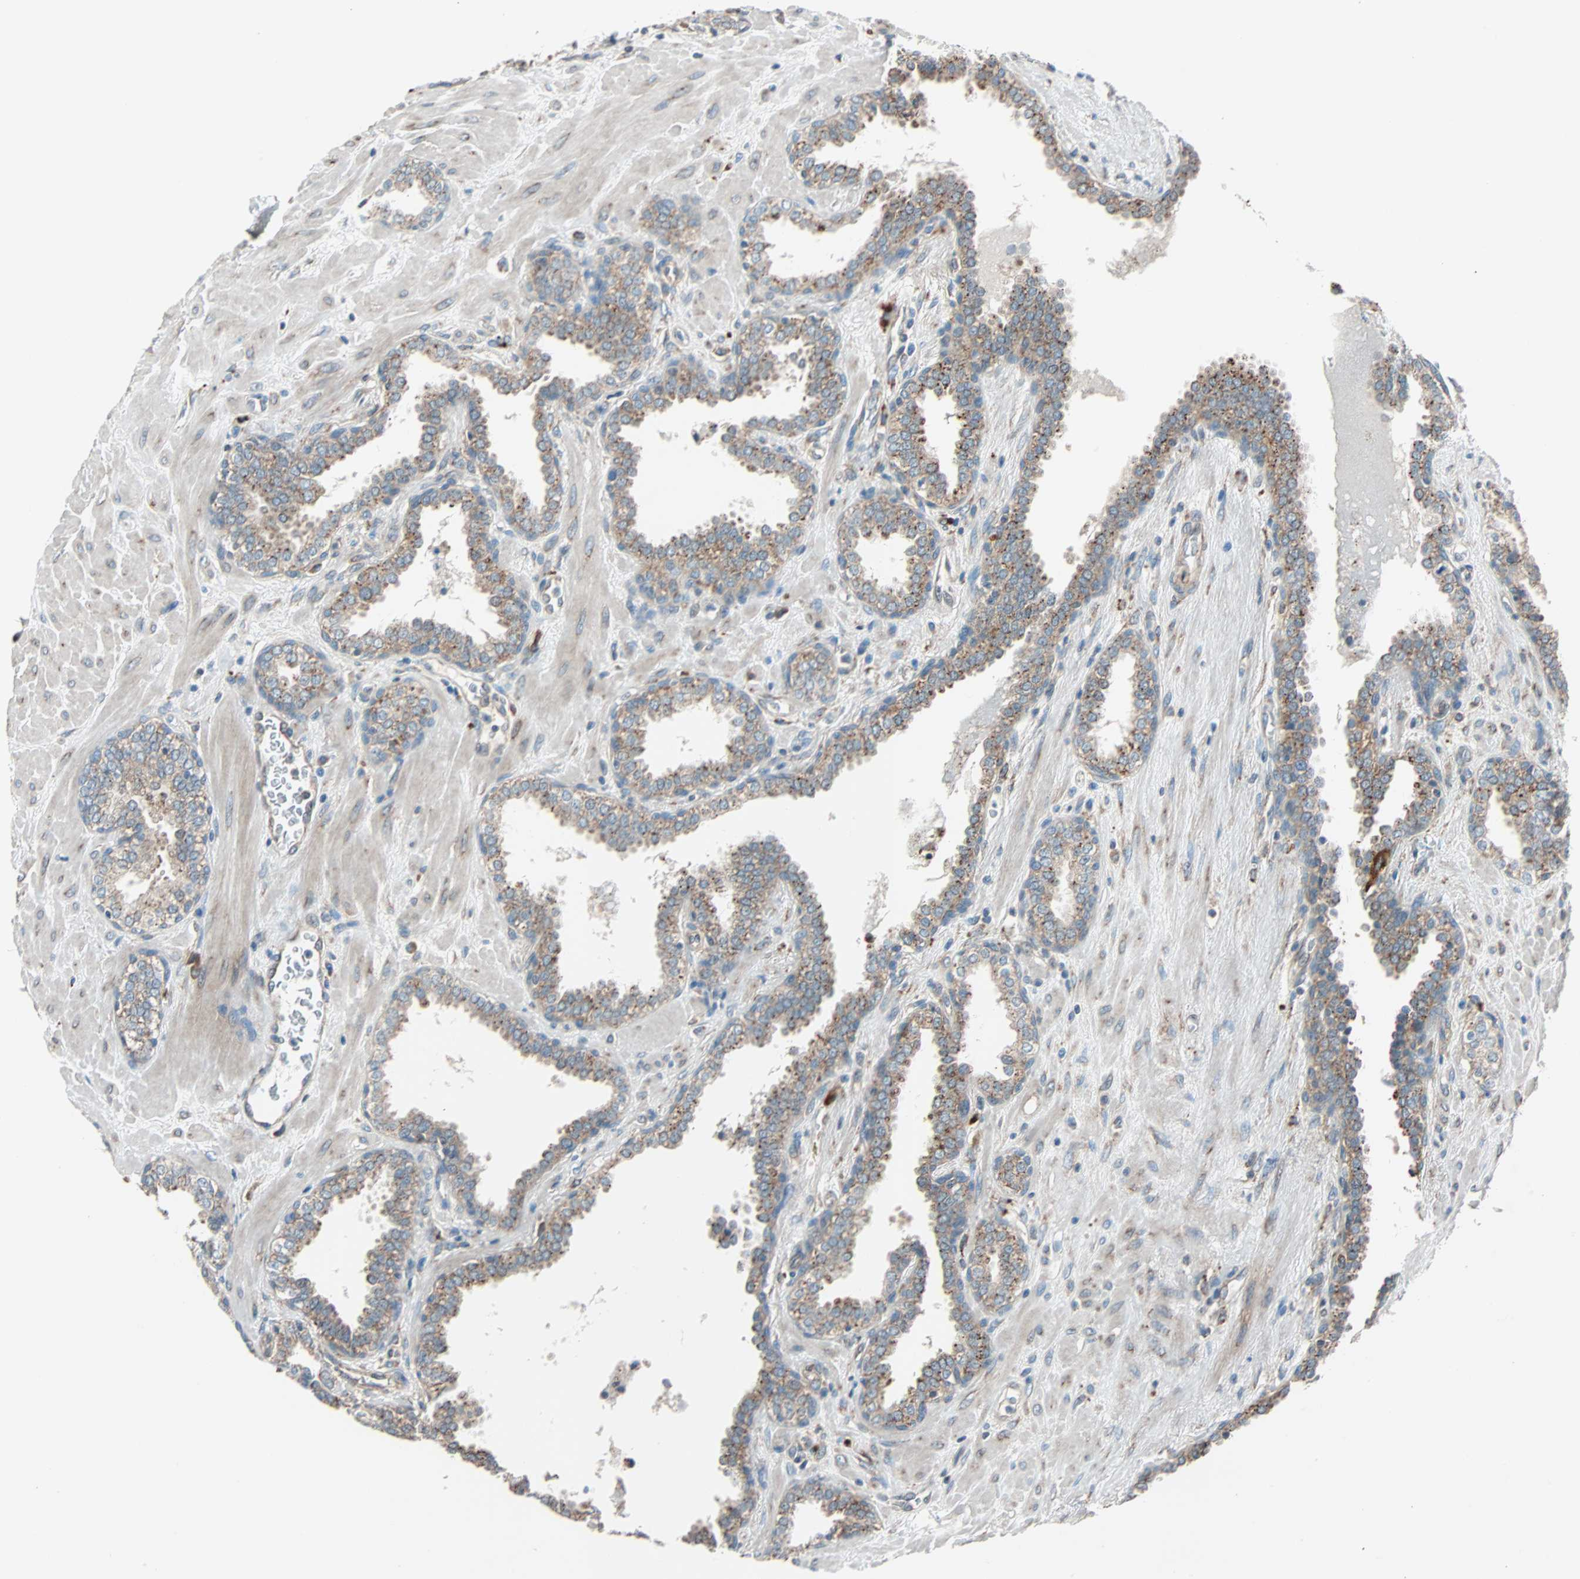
{"staining": {"intensity": "moderate", "quantity": "25%-75%", "location": "cytoplasmic/membranous"}, "tissue": "prostate", "cell_type": "Glandular cells", "image_type": "normal", "snomed": [{"axis": "morphology", "description": "Normal tissue, NOS"}, {"axis": "topography", "description": "Prostate"}], "caption": "Prostate stained with a brown dye displays moderate cytoplasmic/membranous positive staining in approximately 25%-75% of glandular cells.", "gene": "PHYH", "patient": {"sex": "male", "age": 51}}